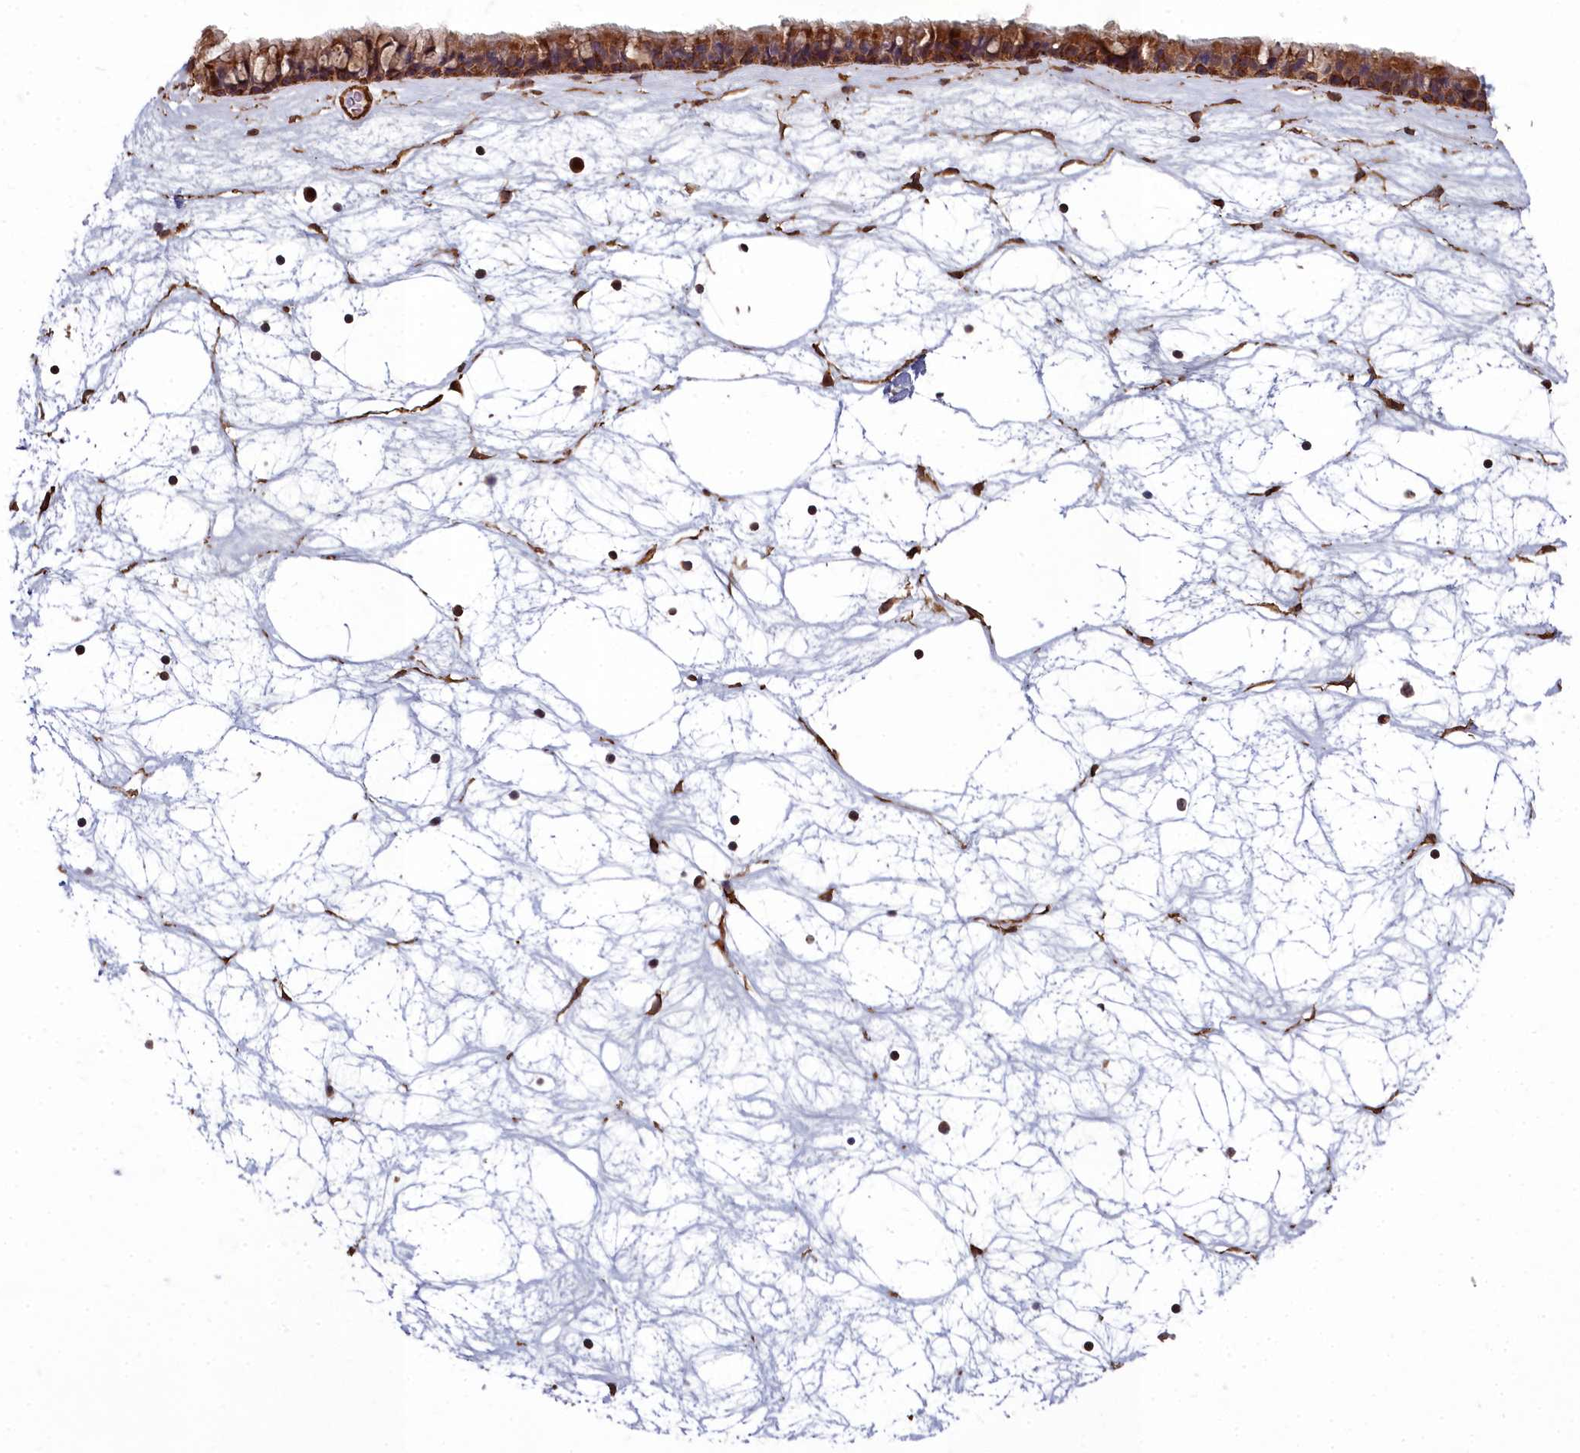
{"staining": {"intensity": "strong", "quantity": "25%-75%", "location": "cytoplasmic/membranous"}, "tissue": "nasopharynx", "cell_type": "Respiratory epithelial cells", "image_type": "normal", "snomed": [{"axis": "morphology", "description": "Normal tissue, NOS"}, {"axis": "topography", "description": "Nasopharynx"}], "caption": "Strong cytoplasmic/membranous expression is identified in about 25%-75% of respiratory epithelial cells in unremarkable nasopharynx. (DAB = brown stain, brightfield microscopy at high magnification).", "gene": "TSPYL4", "patient": {"sex": "male", "age": 64}}